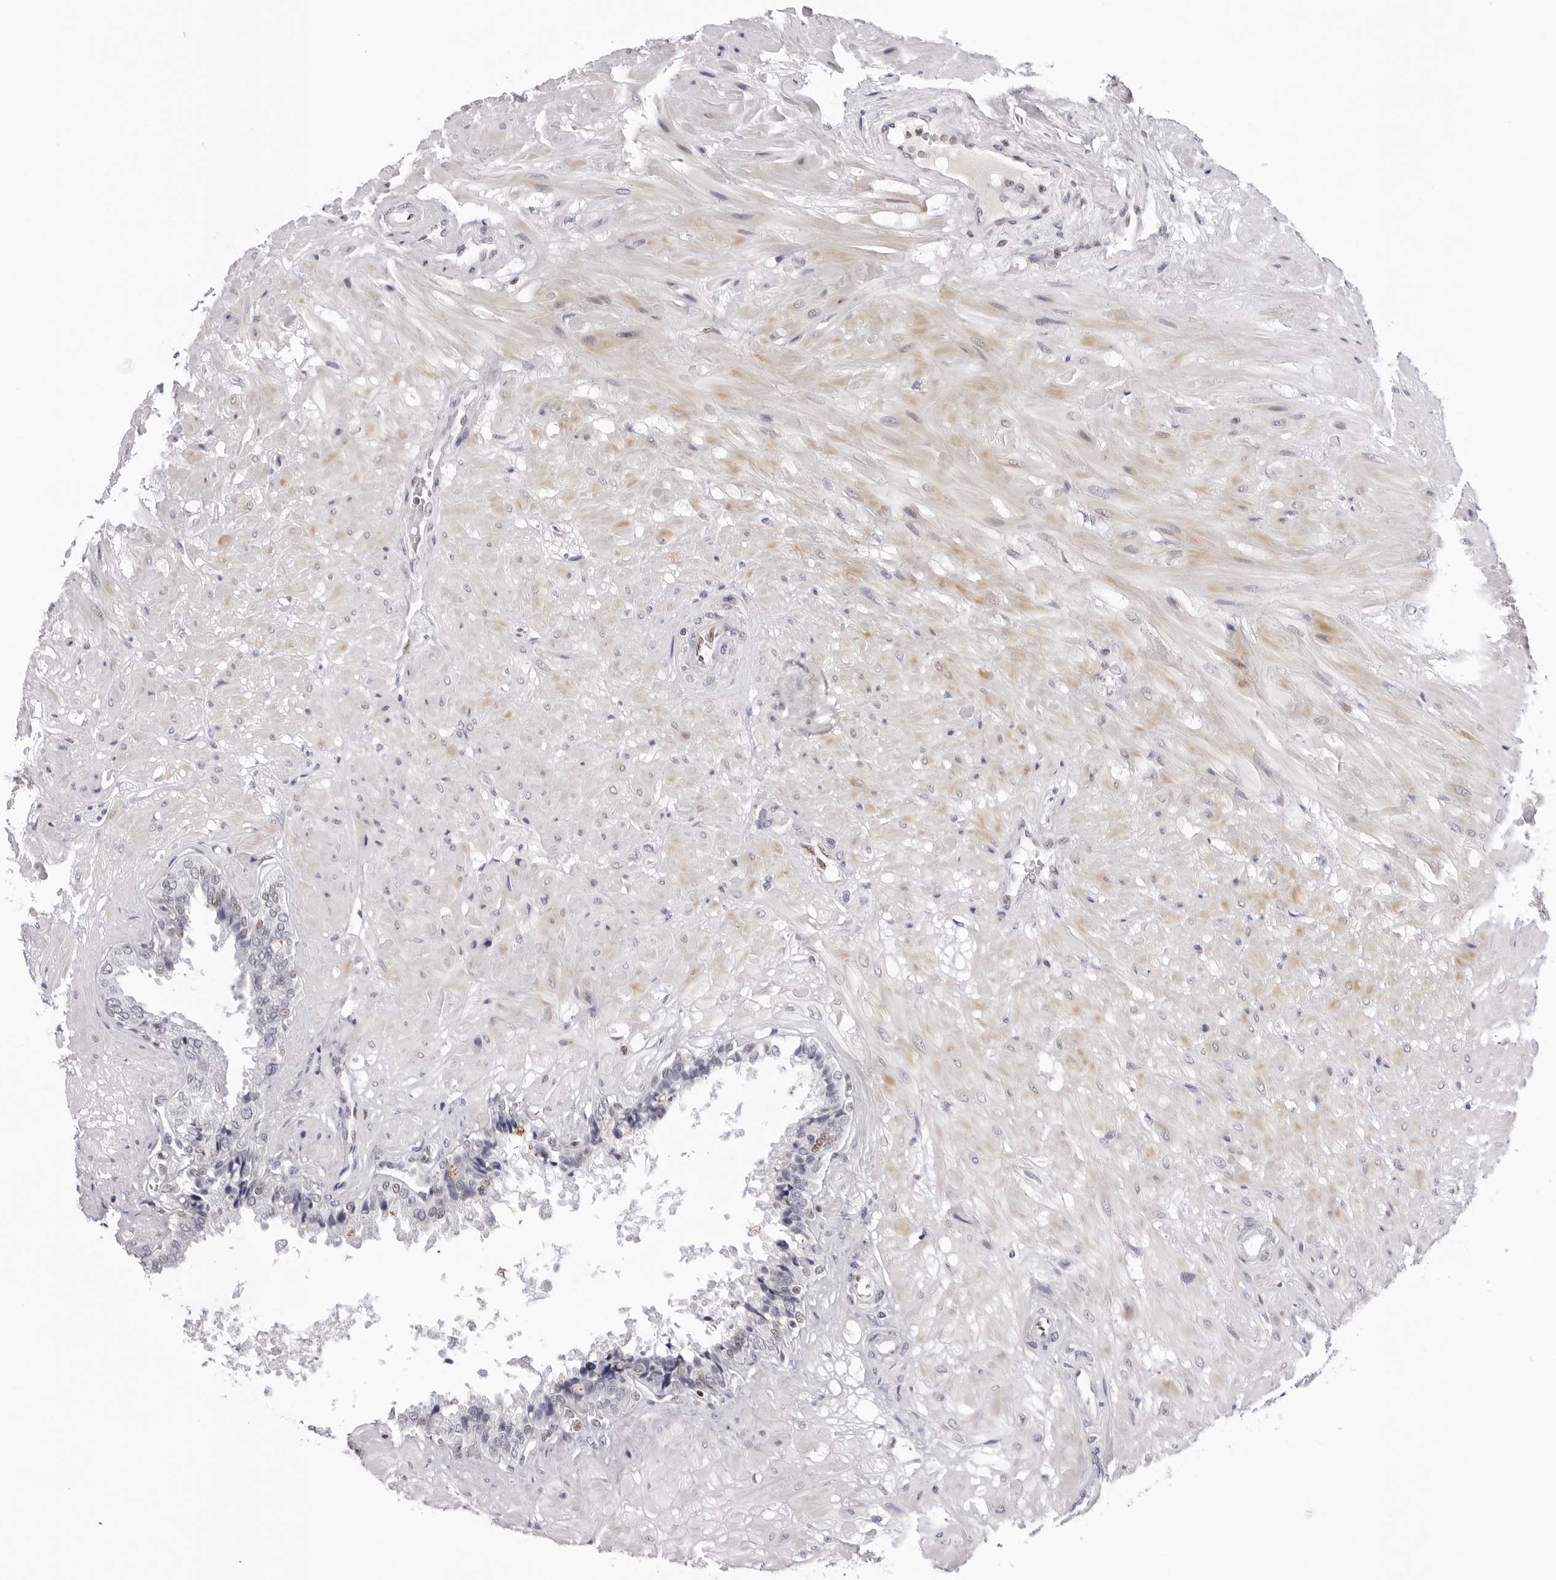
{"staining": {"intensity": "negative", "quantity": "none", "location": "none"}, "tissue": "seminal vesicle", "cell_type": "Glandular cells", "image_type": "normal", "snomed": [{"axis": "morphology", "description": "Normal tissue, NOS"}, {"axis": "topography", "description": "Seminal veicle"}], "caption": "Human seminal vesicle stained for a protein using immunohistochemistry demonstrates no positivity in glandular cells.", "gene": "OGG1", "patient": {"sex": "male", "age": 46}}